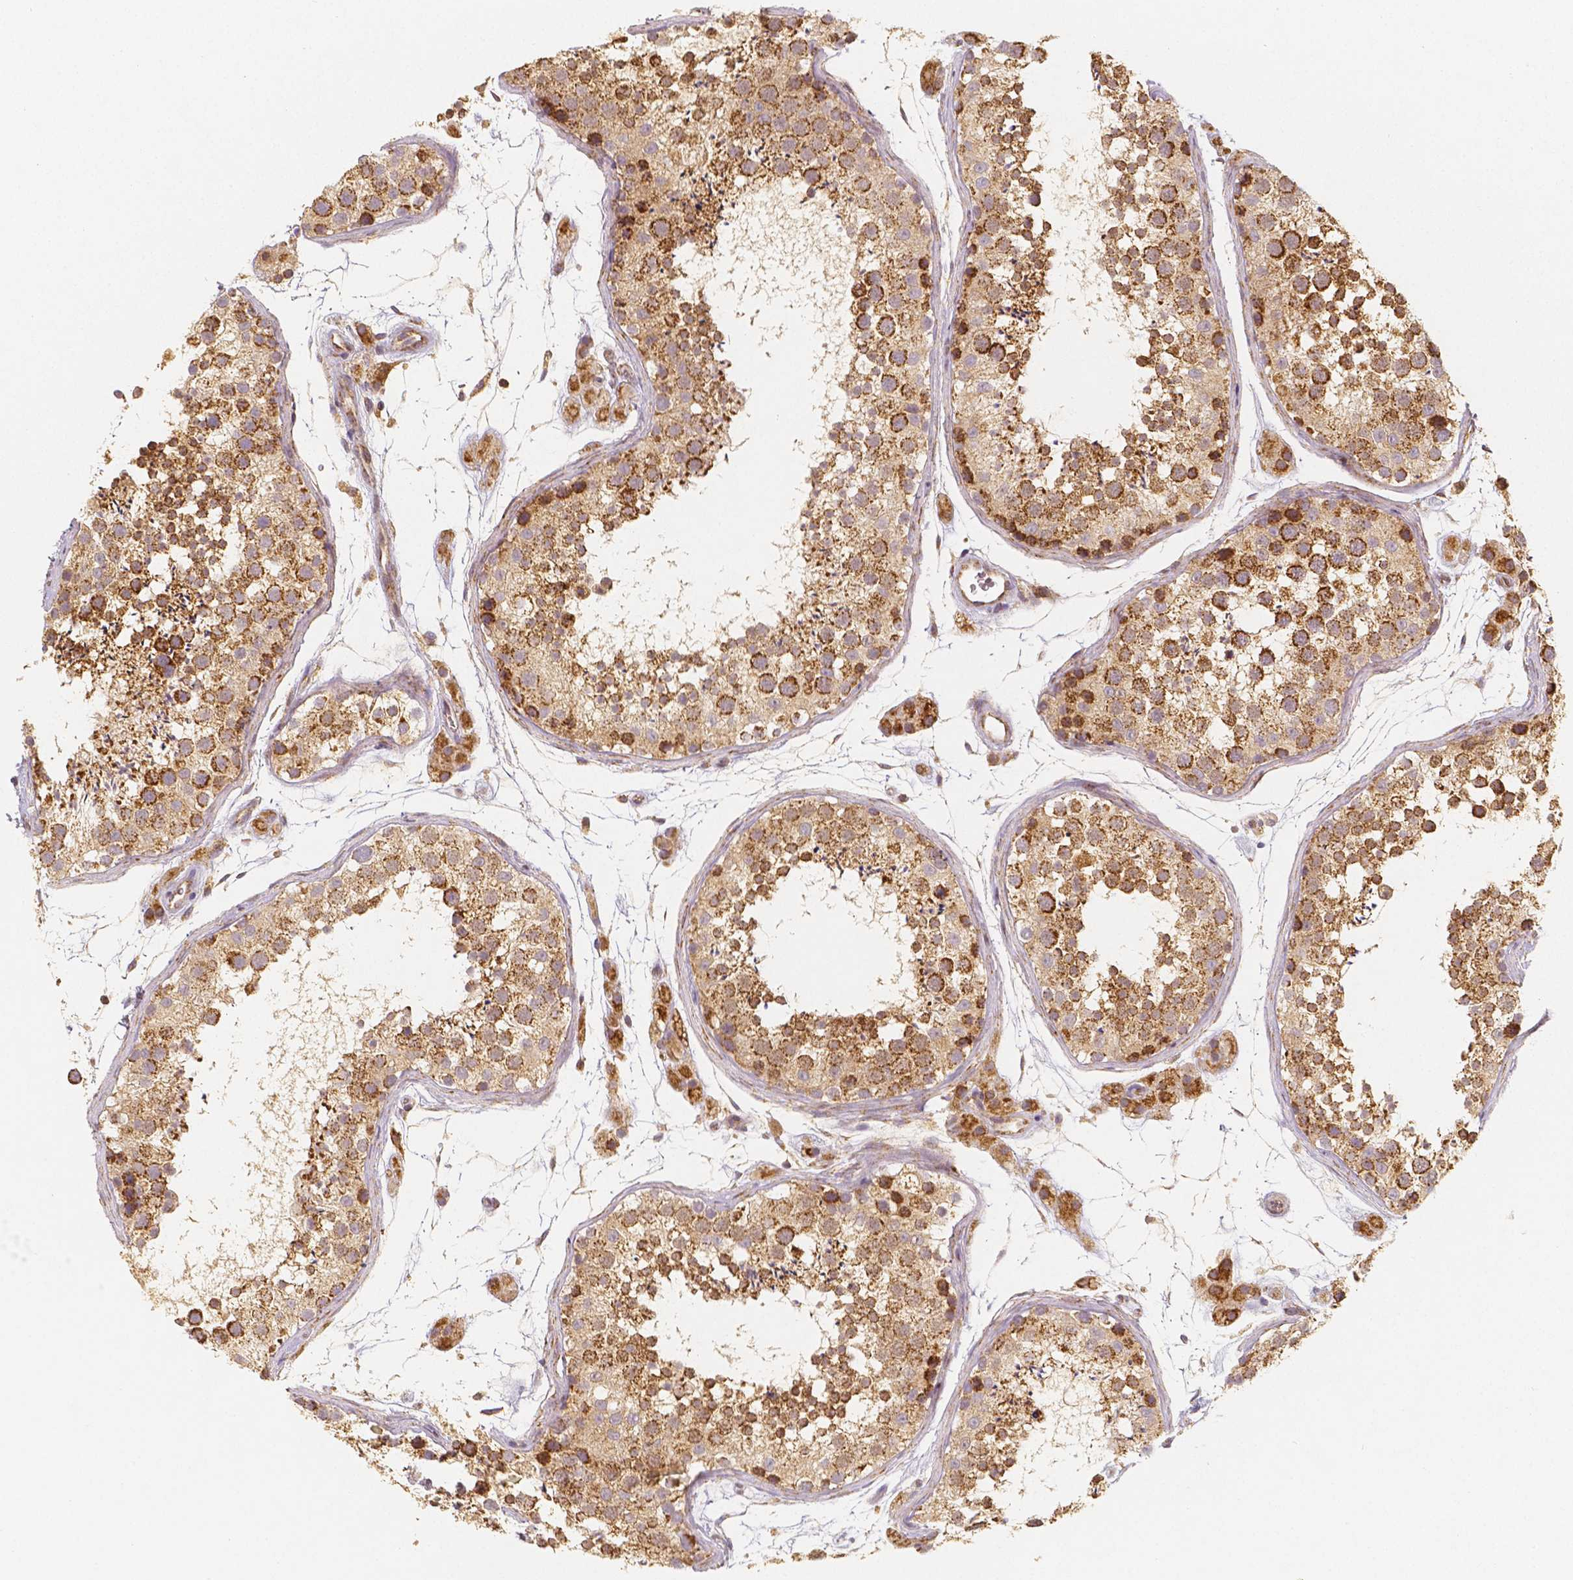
{"staining": {"intensity": "strong", "quantity": "25%-75%", "location": "cytoplasmic/membranous"}, "tissue": "testis", "cell_type": "Cells in seminiferous ducts", "image_type": "normal", "snomed": [{"axis": "morphology", "description": "Normal tissue, NOS"}, {"axis": "topography", "description": "Testis"}], "caption": "This image reveals immunohistochemistry staining of normal human testis, with high strong cytoplasmic/membranous expression in about 25%-75% of cells in seminiferous ducts.", "gene": "PGAM5", "patient": {"sex": "male", "age": 41}}